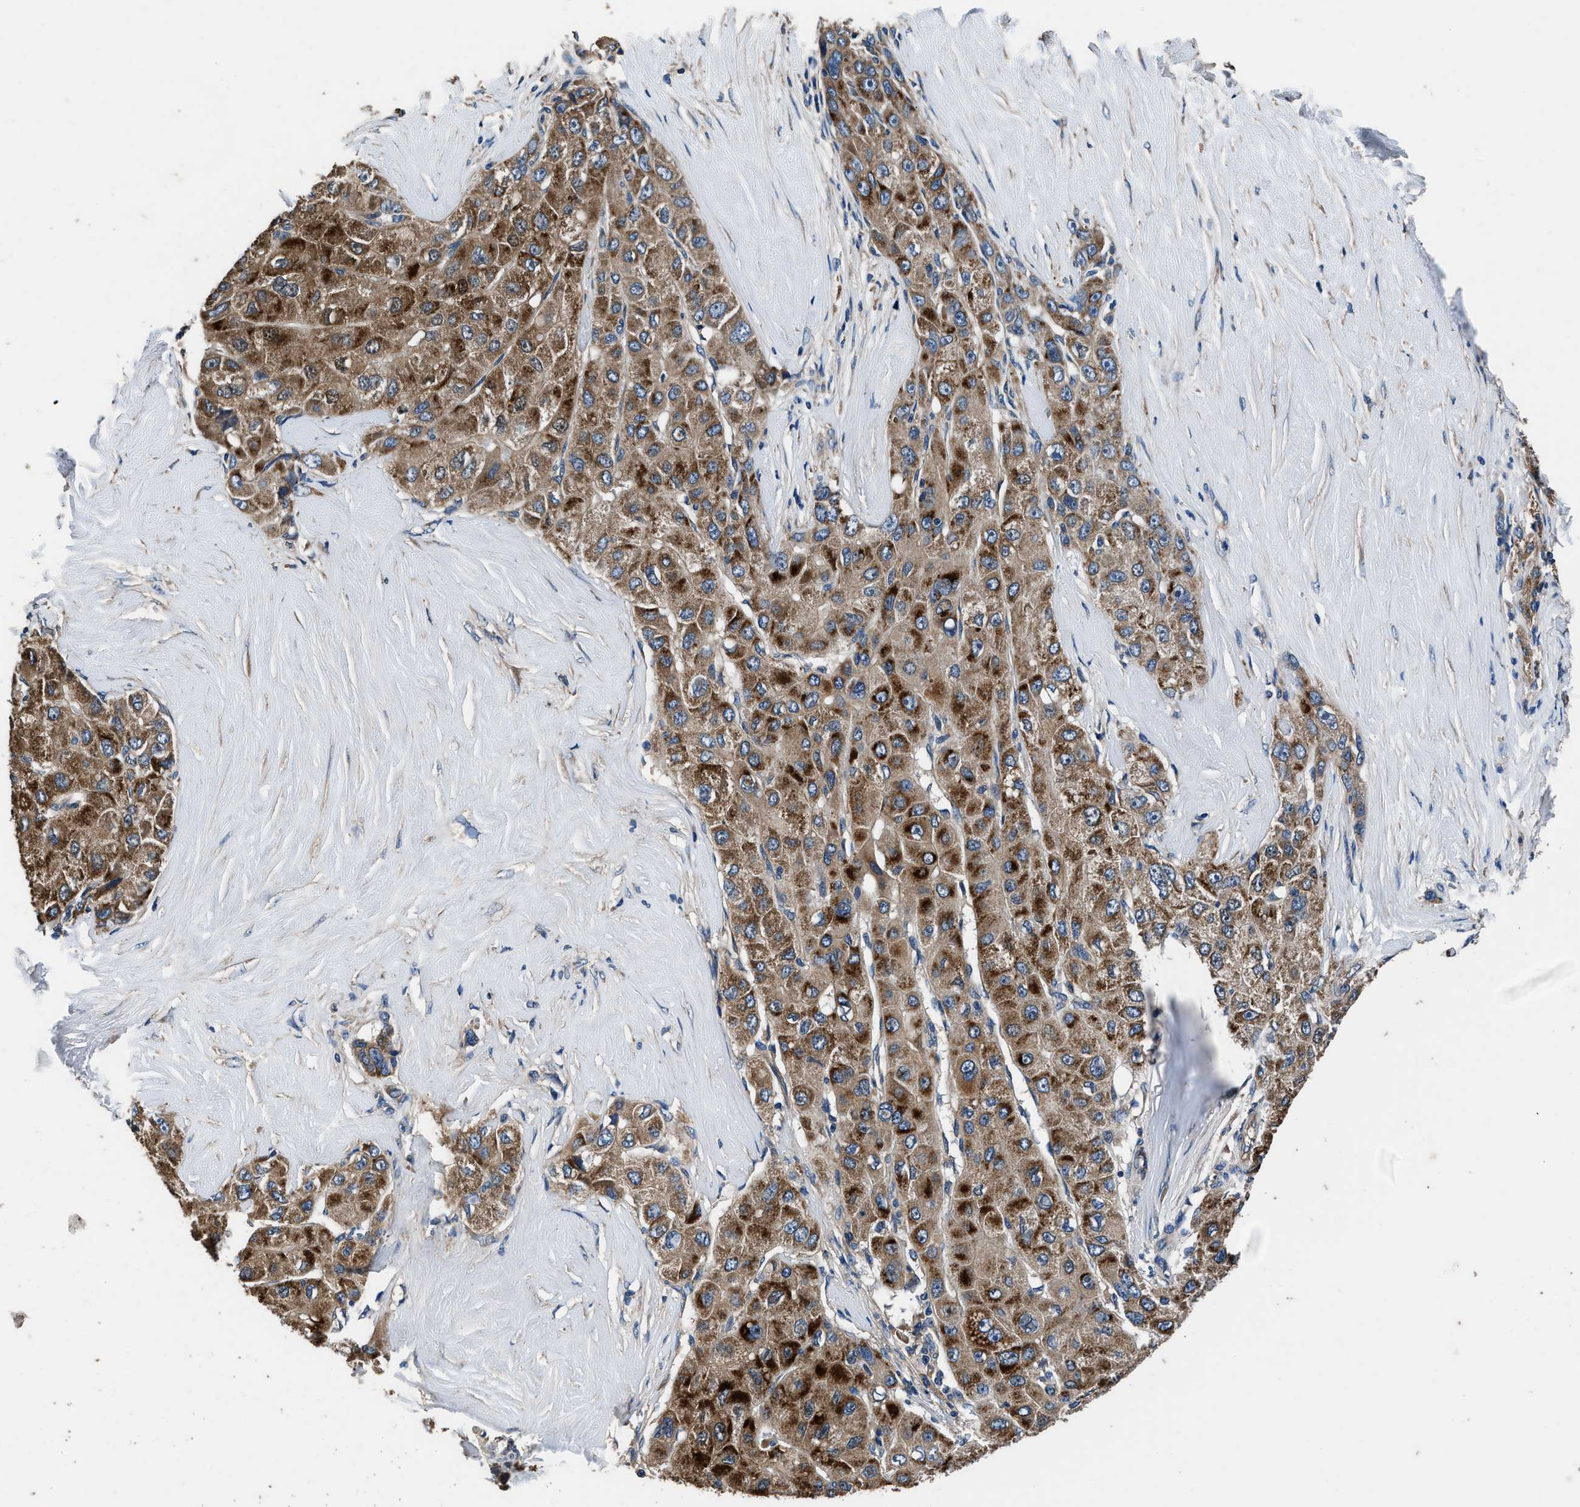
{"staining": {"intensity": "strong", "quantity": ">75%", "location": "cytoplasmic/membranous"}, "tissue": "liver cancer", "cell_type": "Tumor cells", "image_type": "cancer", "snomed": [{"axis": "morphology", "description": "Carcinoma, Hepatocellular, NOS"}, {"axis": "topography", "description": "Liver"}], "caption": "This is an image of IHC staining of hepatocellular carcinoma (liver), which shows strong staining in the cytoplasmic/membranous of tumor cells.", "gene": "DHRS7B", "patient": {"sex": "male", "age": 80}}